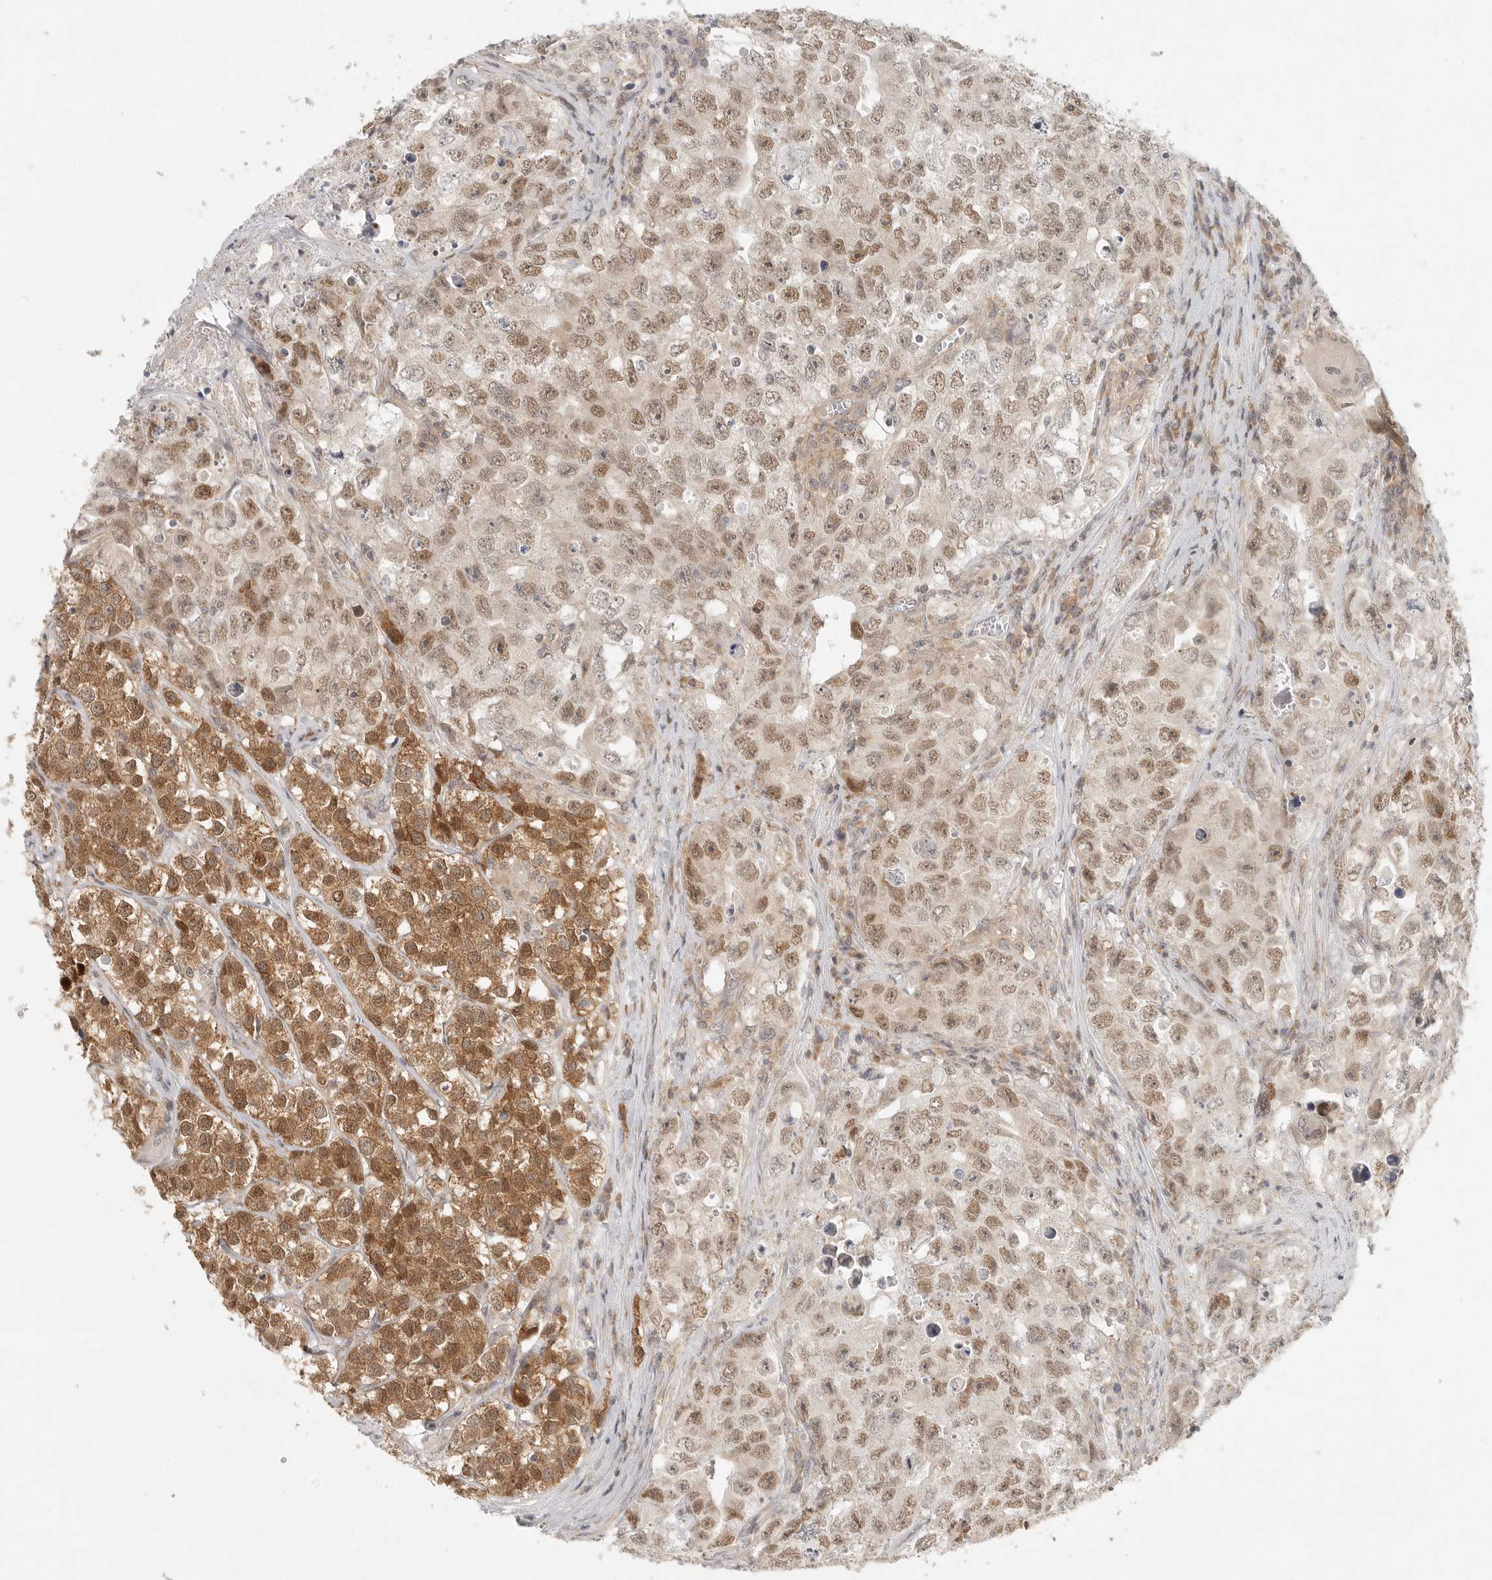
{"staining": {"intensity": "moderate", "quantity": "<25%", "location": "cytoplasmic/membranous,nuclear"}, "tissue": "testis cancer", "cell_type": "Tumor cells", "image_type": "cancer", "snomed": [{"axis": "morphology", "description": "Seminoma, NOS"}, {"axis": "morphology", "description": "Carcinoma, Embryonal, NOS"}, {"axis": "topography", "description": "Testis"}], "caption": "Protein staining by immunohistochemistry (IHC) demonstrates moderate cytoplasmic/membranous and nuclear positivity in about <25% of tumor cells in embryonal carcinoma (testis).", "gene": "HDAC6", "patient": {"sex": "male", "age": 43}}